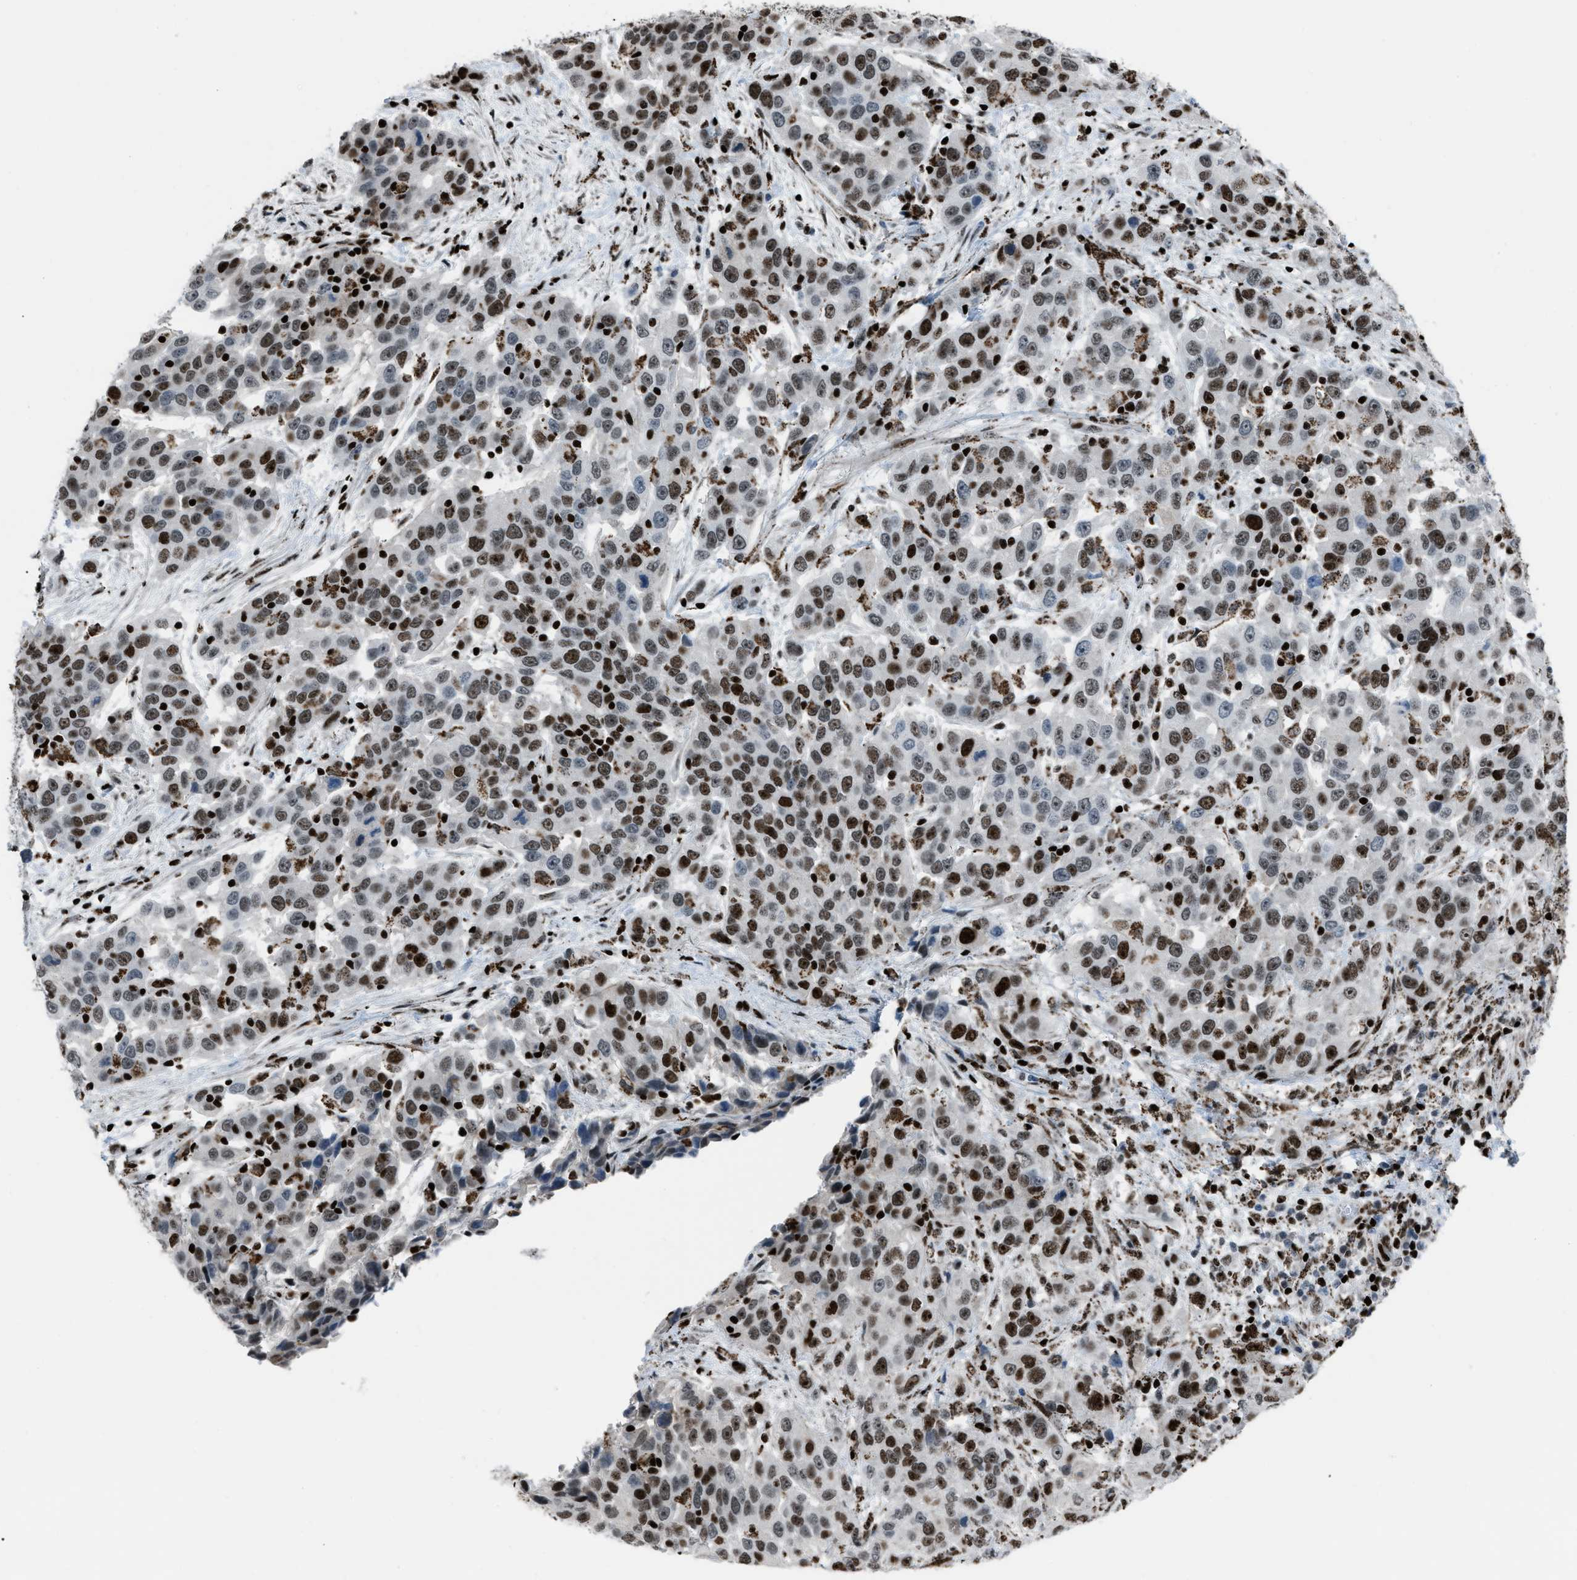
{"staining": {"intensity": "strong", "quantity": ">75%", "location": "nuclear"}, "tissue": "urothelial cancer", "cell_type": "Tumor cells", "image_type": "cancer", "snomed": [{"axis": "morphology", "description": "Urothelial carcinoma, High grade"}, {"axis": "topography", "description": "Urinary bladder"}], "caption": "Protein staining reveals strong nuclear staining in about >75% of tumor cells in urothelial cancer.", "gene": "SLFN5", "patient": {"sex": "female", "age": 80}}